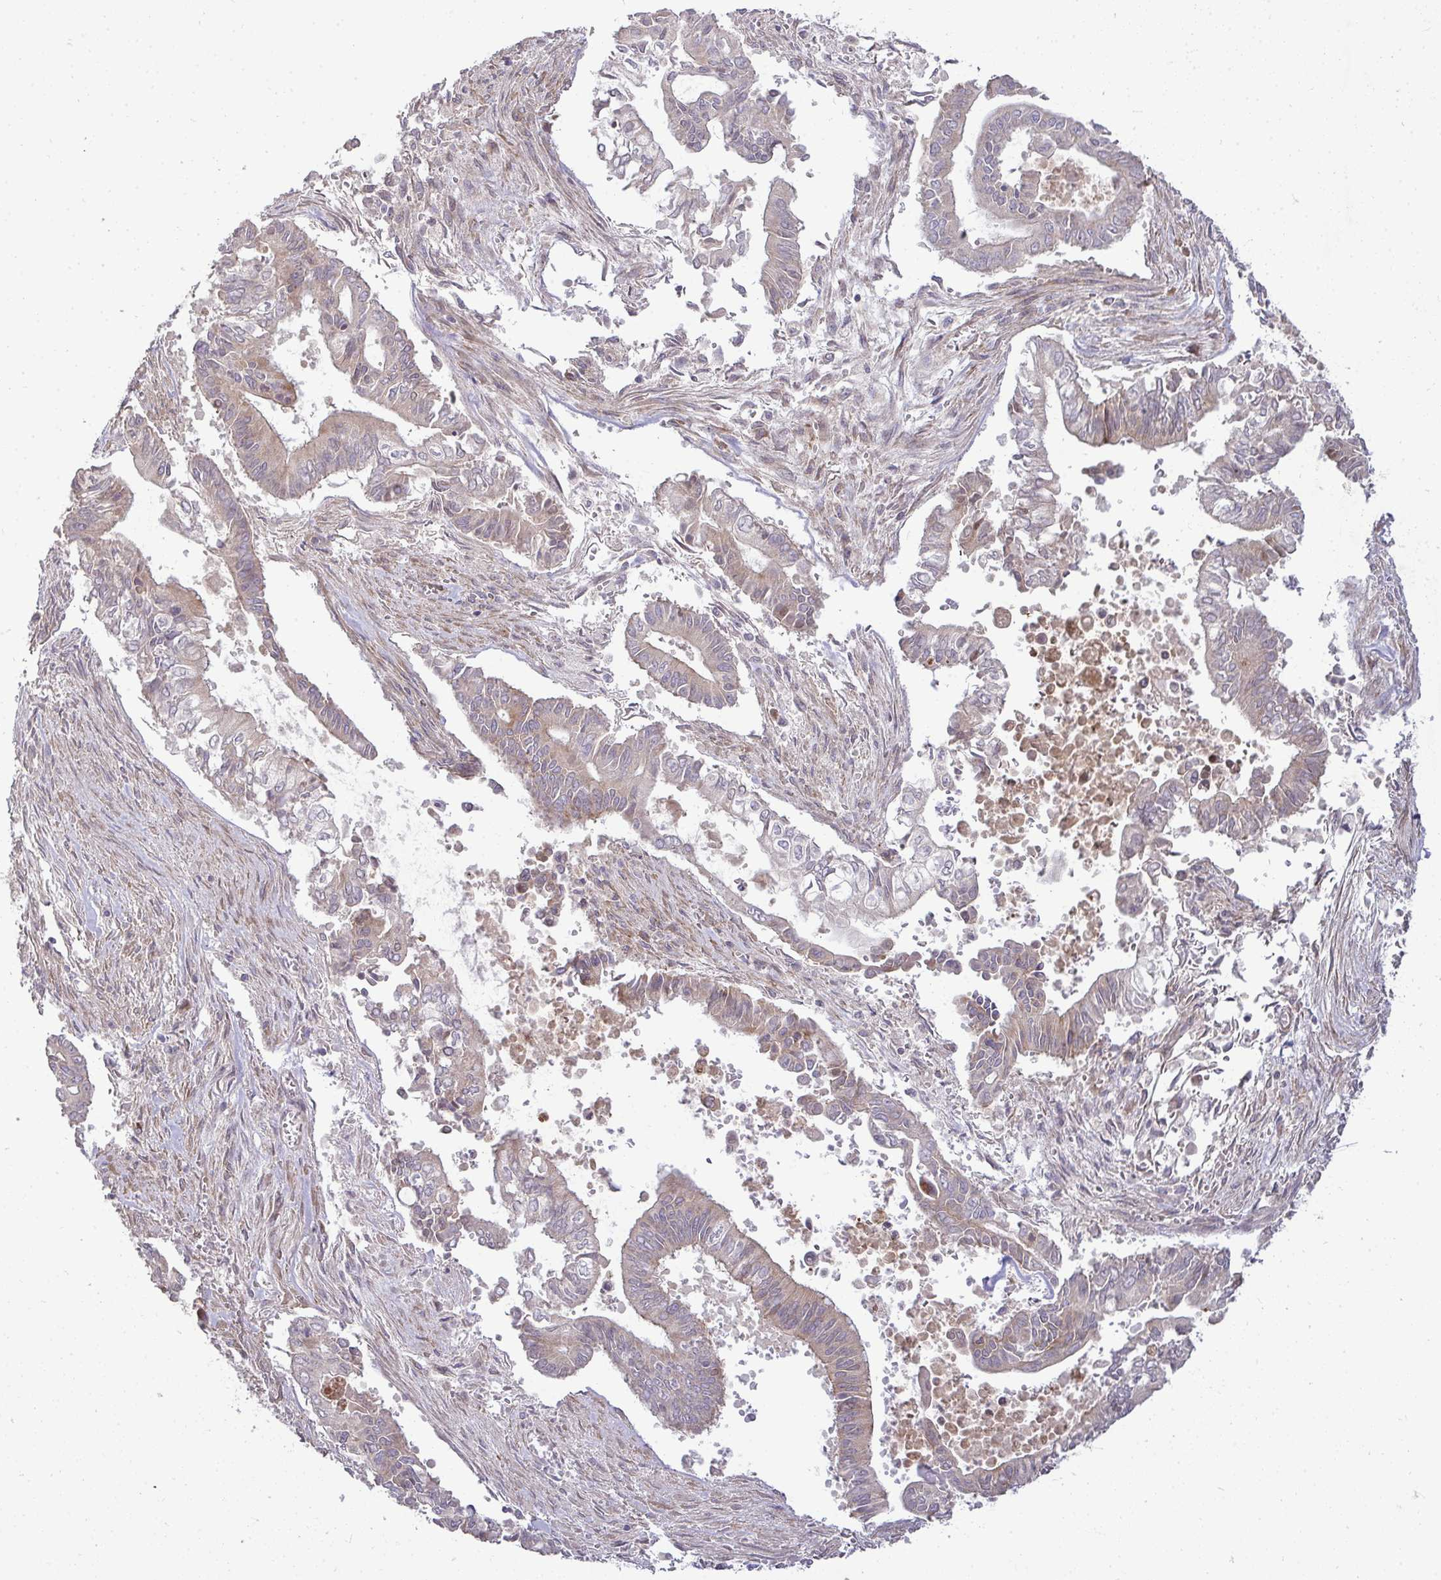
{"staining": {"intensity": "weak", "quantity": "25%-75%", "location": "cytoplasmic/membranous"}, "tissue": "pancreatic cancer", "cell_type": "Tumor cells", "image_type": "cancer", "snomed": [{"axis": "morphology", "description": "Adenocarcinoma, NOS"}, {"axis": "topography", "description": "Pancreas"}], "caption": "Immunohistochemical staining of pancreatic adenocarcinoma displays low levels of weak cytoplasmic/membranous expression in approximately 25%-75% of tumor cells. (DAB IHC, brown staining for protein, blue staining for nuclei).", "gene": "SH2D1B", "patient": {"sex": "male", "age": 68}}